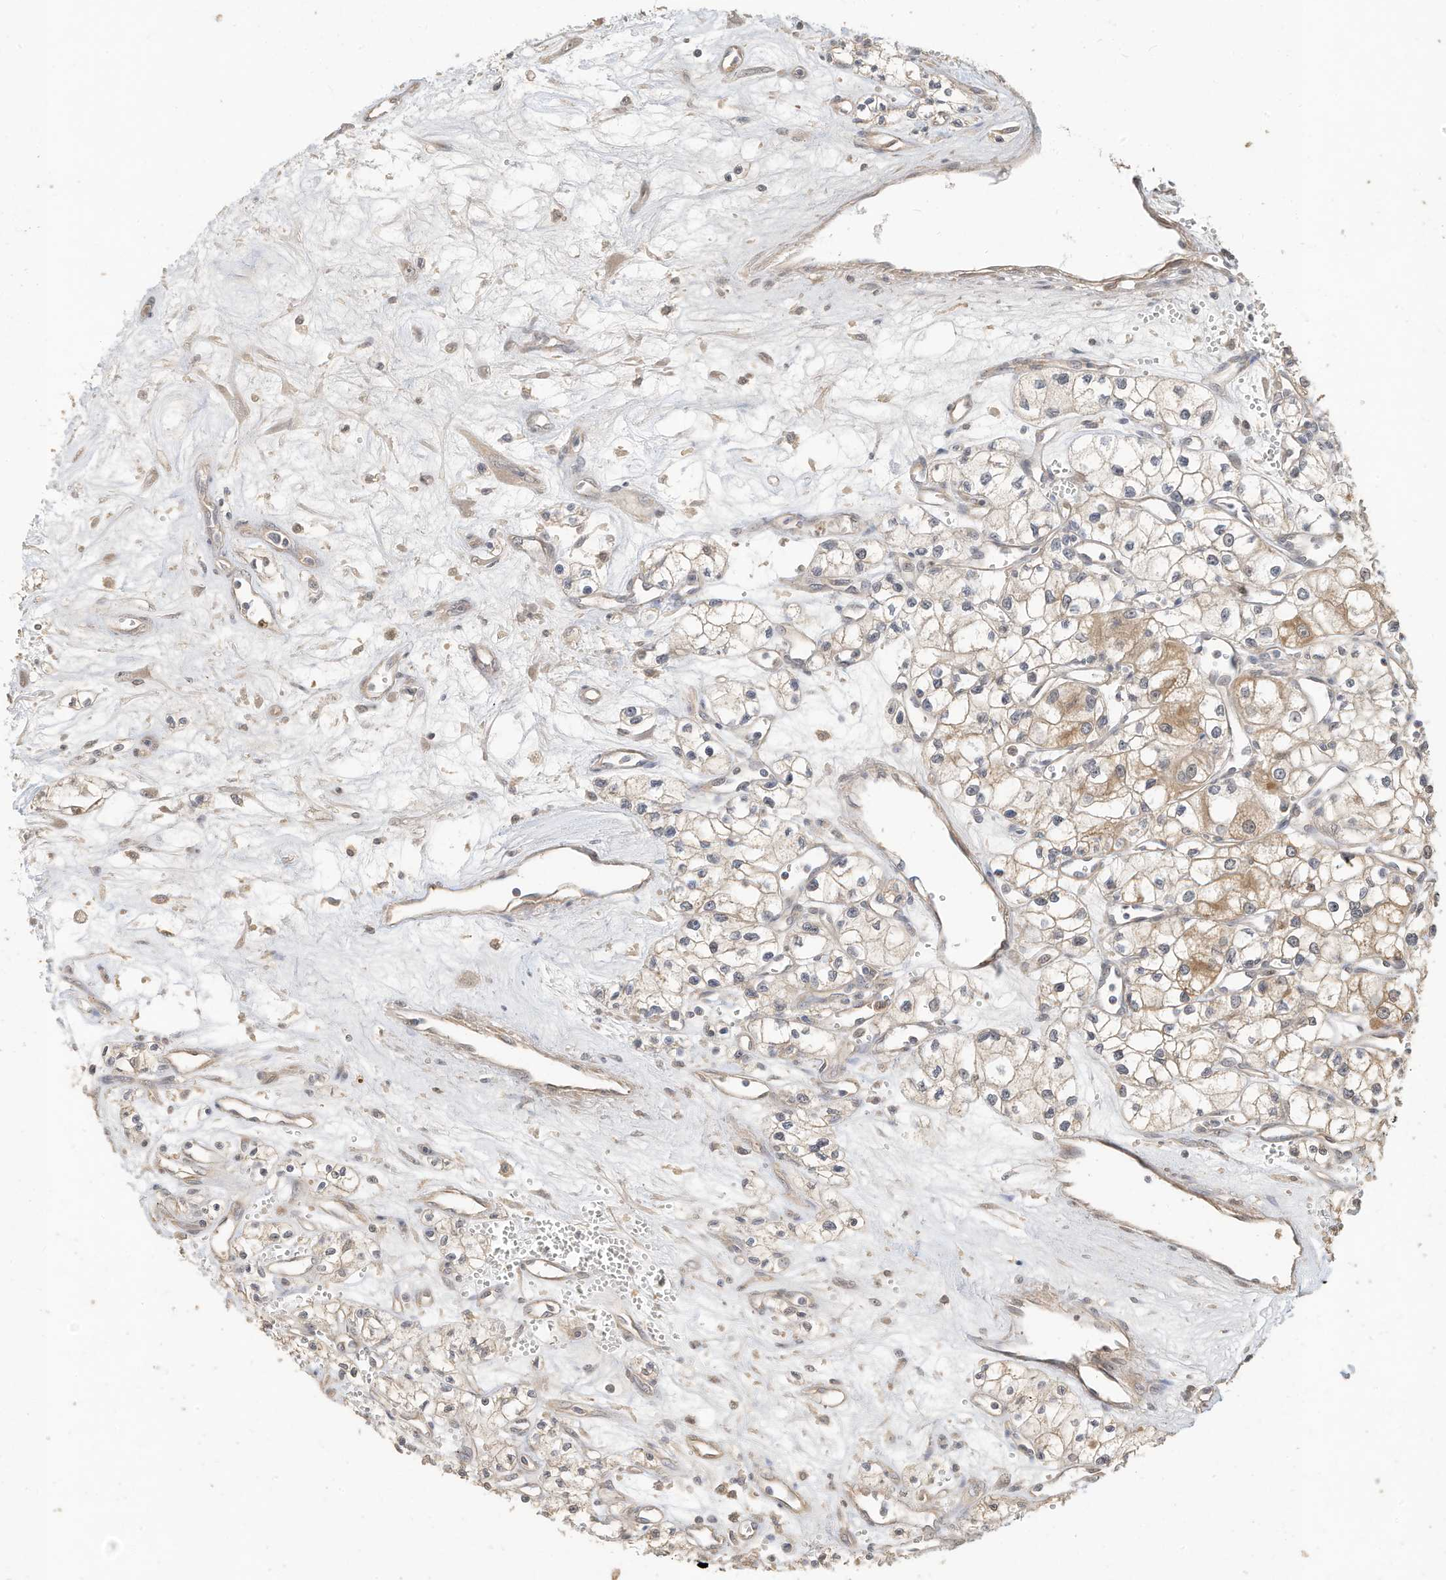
{"staining": {"intensity": "moderate", "quantity": "<25%", "location": "cytoplasmic/membranous"}, "tissue": "renal cancer", "cell_type": "Tumor cells", "image_type": "cancer", "snomed": [{"axis": "morphology", "description": "Adenocarcinoma, NOS"}, {"axis": "topography", "description": "Kidney"}], "caption": "High-magnification brightfield microscopy of renal adenocarcinoma stained with DAB (3,3'-diaminobenzidine) (brown) and counterstained with hematoxylin (blue). tumor cells exhibit moderate cytoplasmic/membranous staining is present in about<25% of cells.", "gene": "OFD1", "patient": {"sex": "male", "age": 59}}